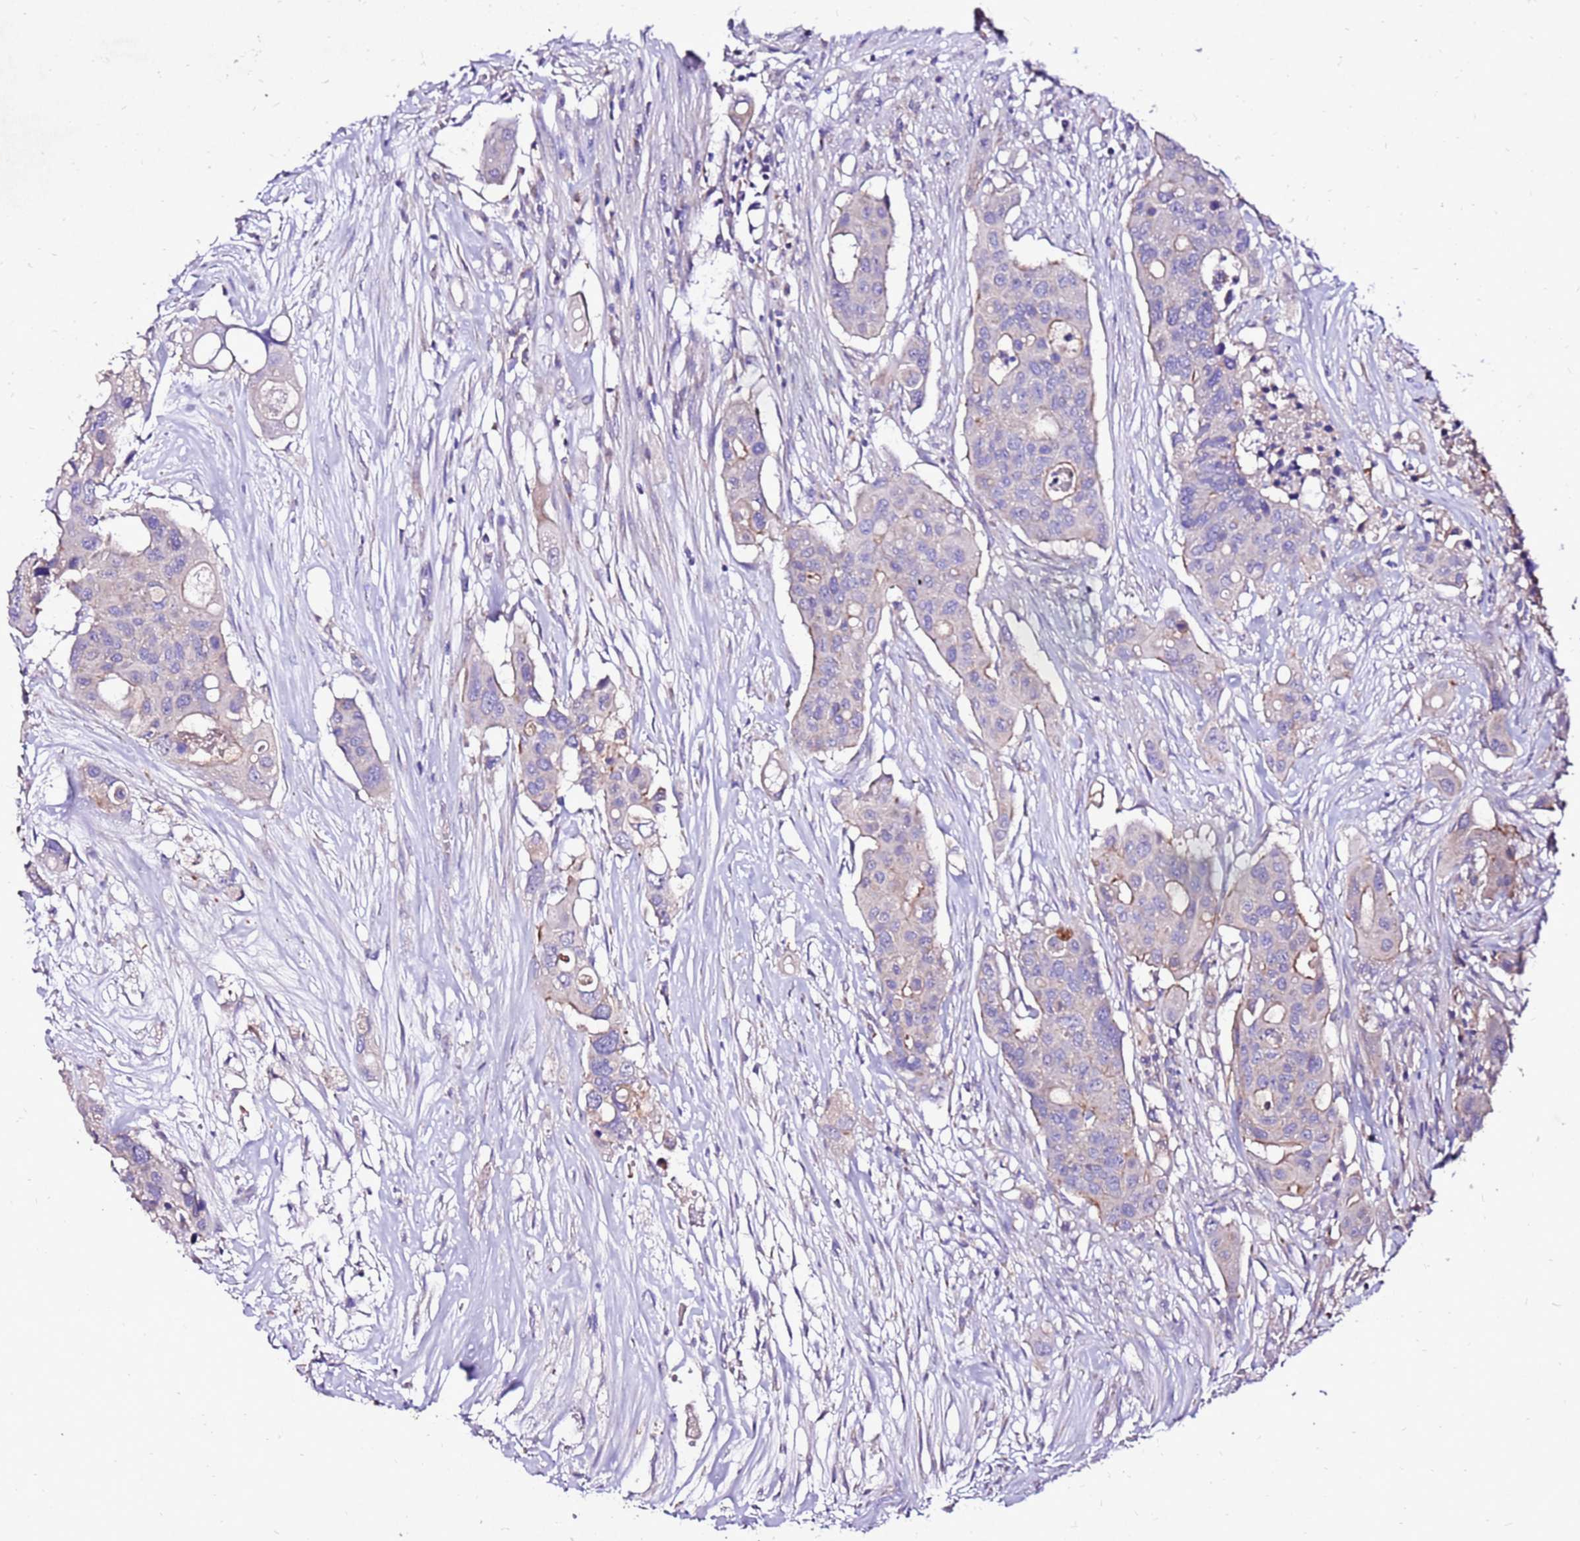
{"staining": {"intensity": "weak", "quantity": "<25%", "location": "cytoplasmic/membranous"}, "tissue": "colorectal cancer", "cell_type": "Tumor cells", "image_type": "cancer", "snomed": [{"axis": "morphology", "description": "Adenocarcinoma, NOS"}, {"axis": "topography", "description": "Colon"}], "caption": "Colorectal cancer stained for a protein using IHC demonstrates no positivity tumor cells.", "gene": "TMEM106C", "patient": {"sex": "male", "age": 77}}